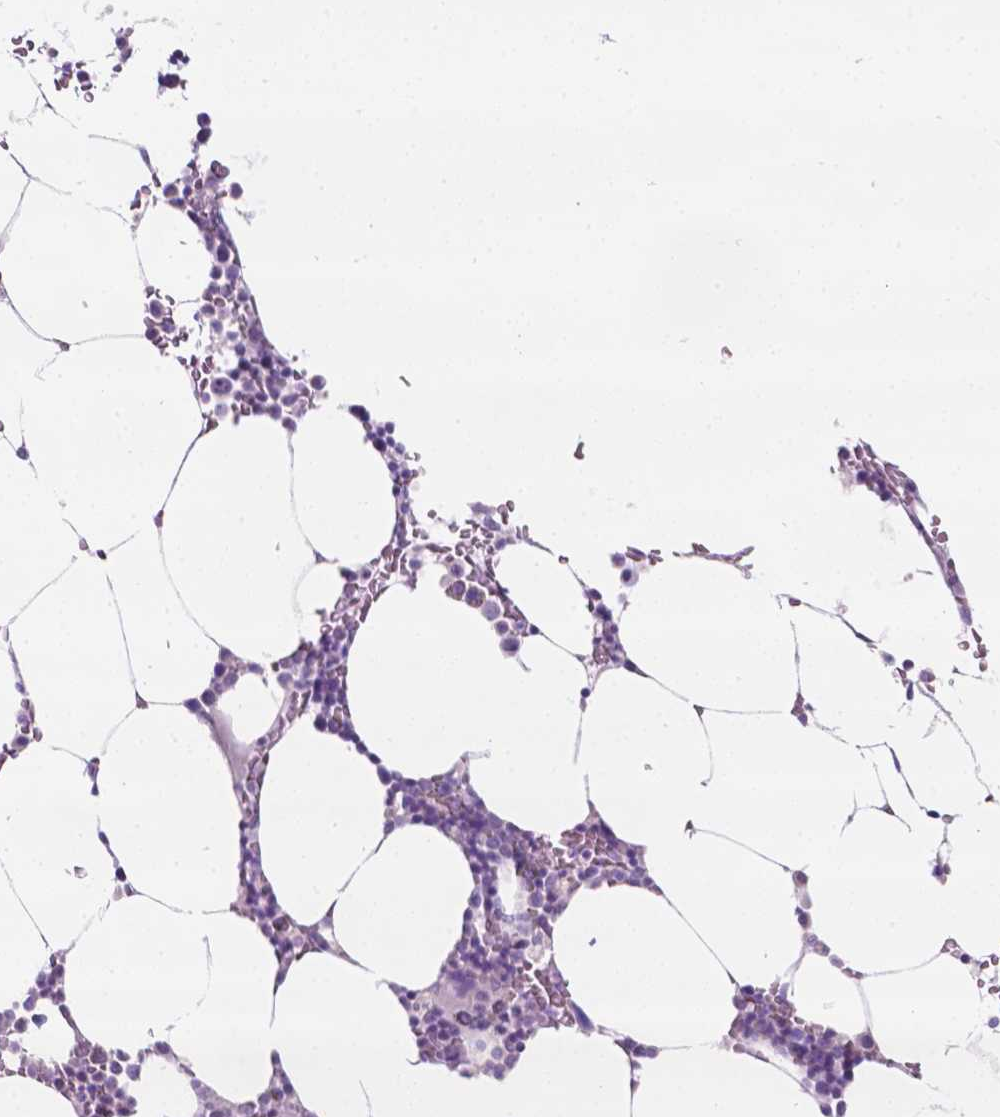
{"staining": {"intensity": "negative", "quantity": "none", "location": "none"}, "tissue": "bone marrow", "cell_type": "Hematopoietic cells", "image_type": "normal", "snomed": [{"axis": "morphology", "description": "Normal tissue, NOS"}, {"axis": "topography", "description": "Bone marrow"}], "caption": "High power microscopy image of an immunohistochemistry (IHC) micrograph of normal bone marrow, revealing no significant staining in hematopoietic cells.", "gene": "NOS1AP", "patient": {"sex": "female", "age": 52}}